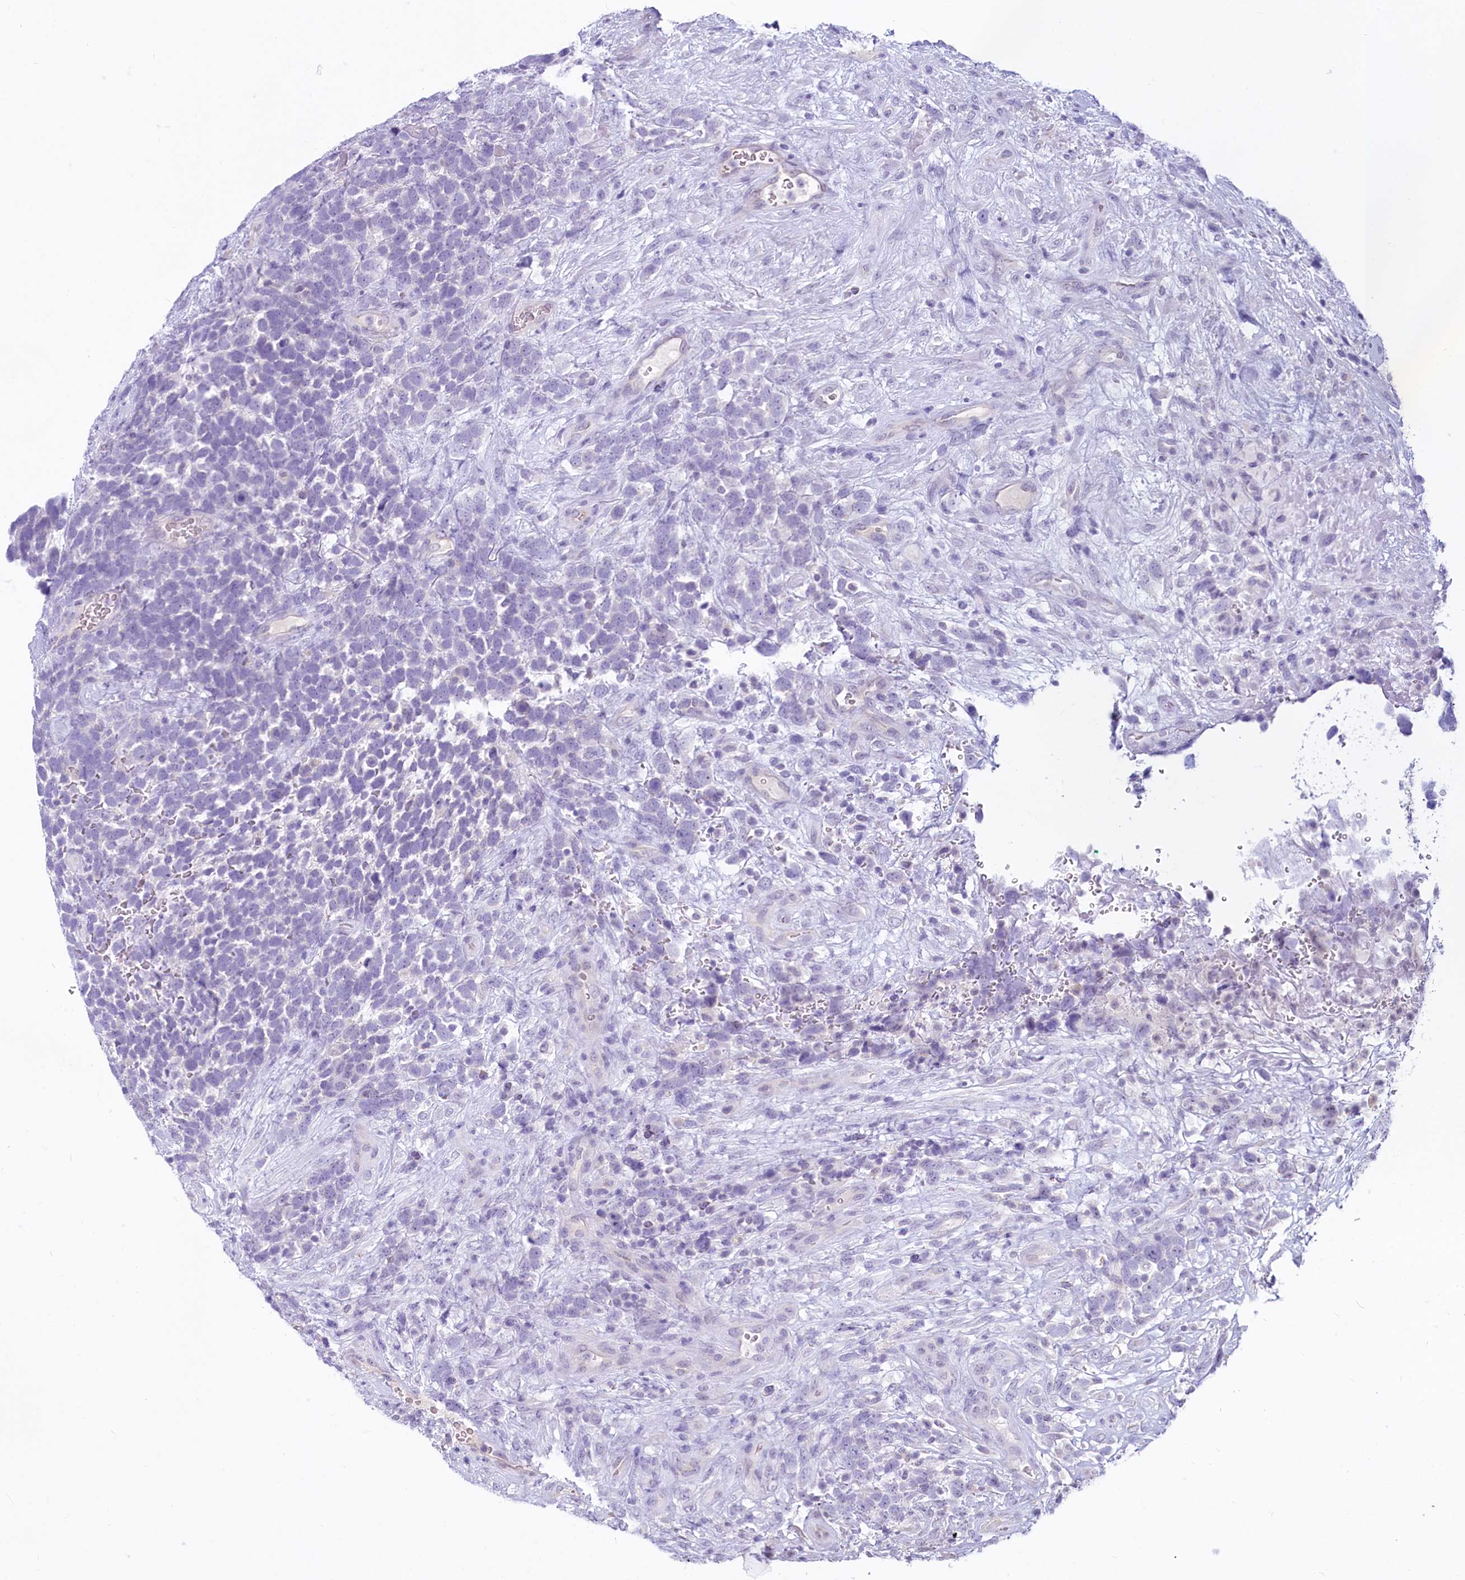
{"staining": {"intensity": "negative", "quantity": "none", "location": "none"}, "tissue": "urothelial cancer", "cell_type": "Tumor cells", "image_type": "cancer", "snomed": [{"axis": "morphology", "description": "Urothelial carcinoma, High grade"}, {"axis": "topography", "description": "Urinary bladder"}], "caption": "High power microscopy histopathology image of an IHC histopathology image of urothelial carcinoma (high-grade), revealing no significant staining in tumor cells.", "gene": "PROCR", "patient": {"sex": "female", "age": 82}}